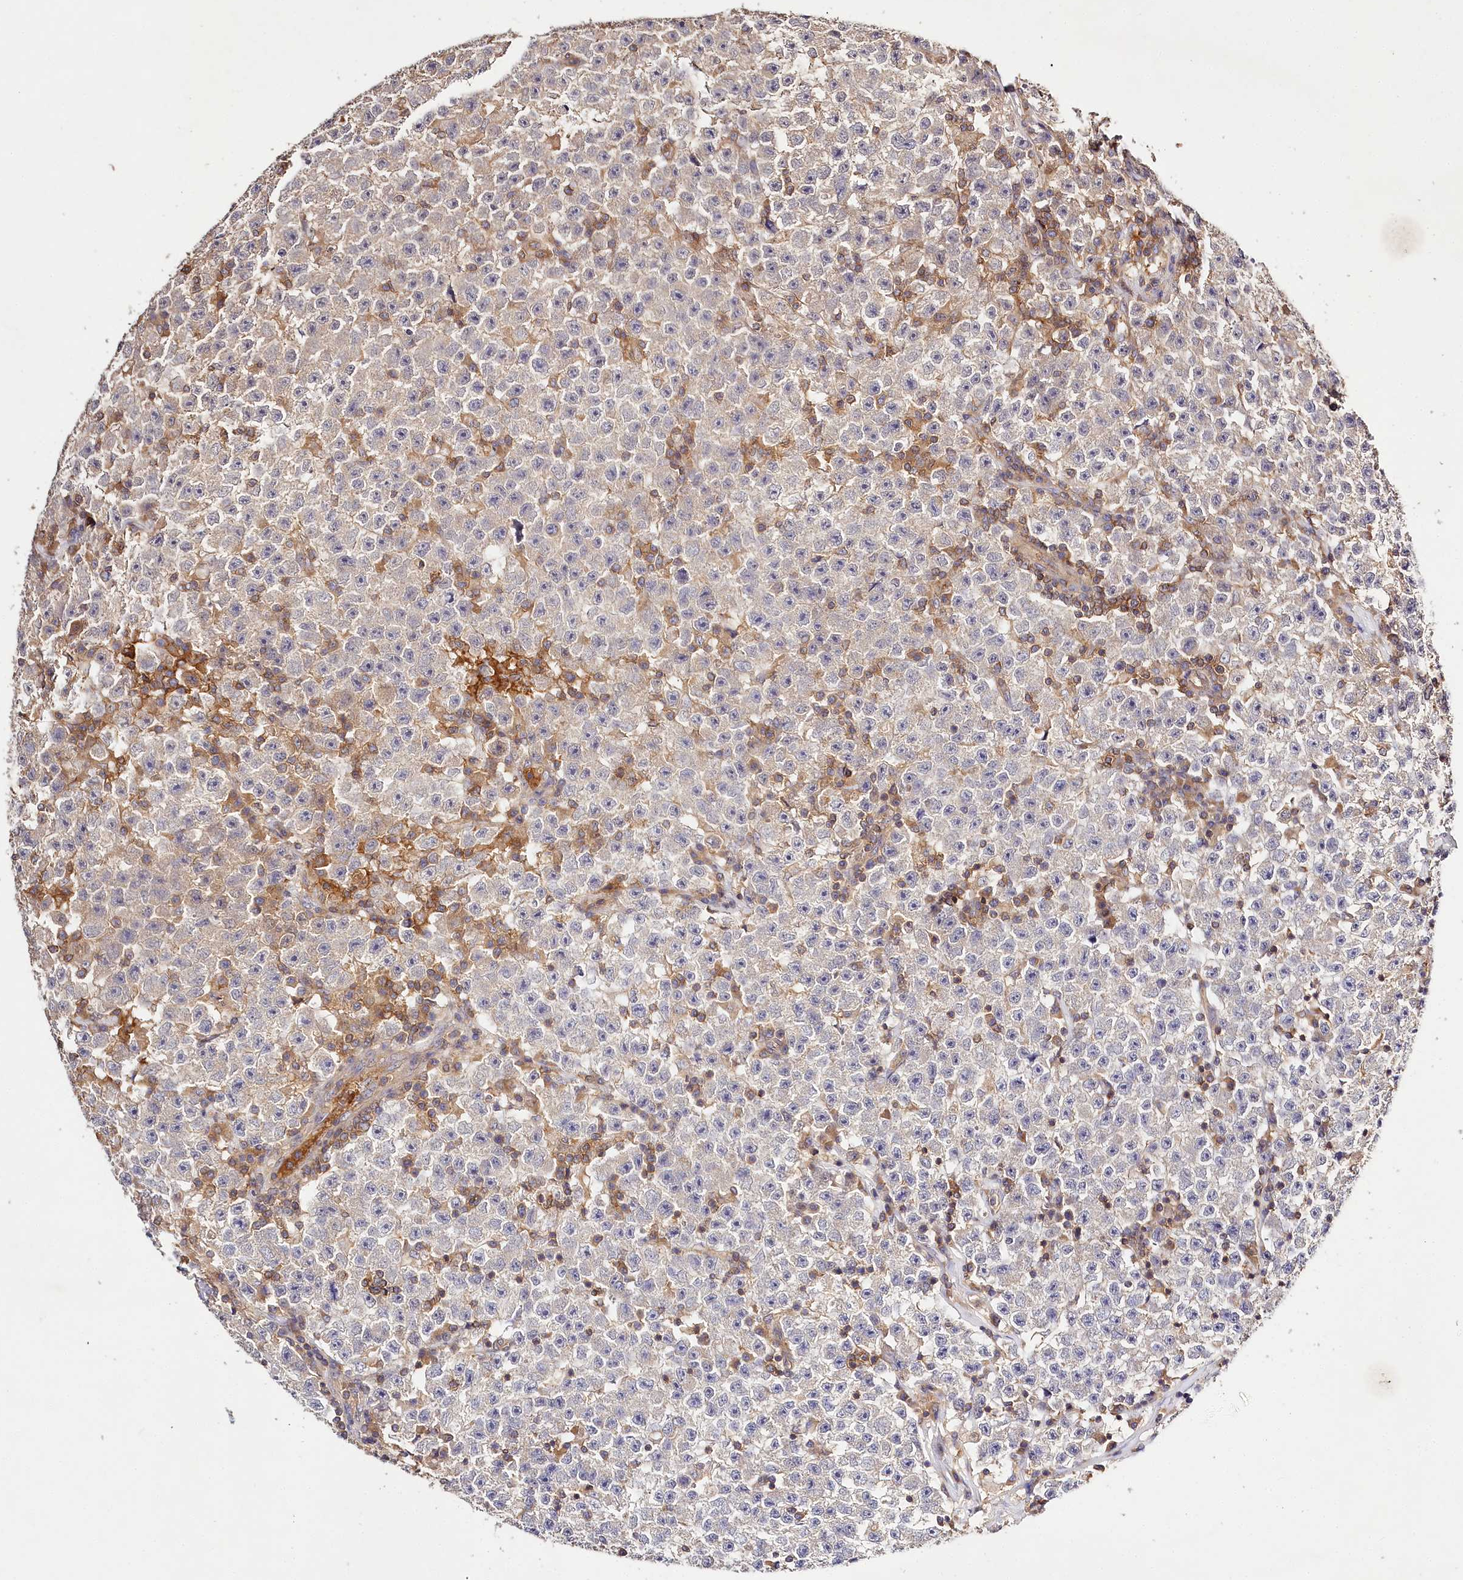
{"staining": {"intensity": "negative", "quantity": "none", "location": "none"}, "tissue": "testis cancer", "cell_type": "Tumor cells", "image_type": "cancer", "snomed": [{"axis": "morphology", "description": "Seminoma, NOS"}, {"axis": "topography", "description": "Testis"}], "caption": "Immunohistochemistry (IHC) micrograph of human testis cancer stained for a protein (brown), which demonstrates no expression in tumor cells.", "gene": "LSS", "patient": {"sex": "male", "age": 22}}